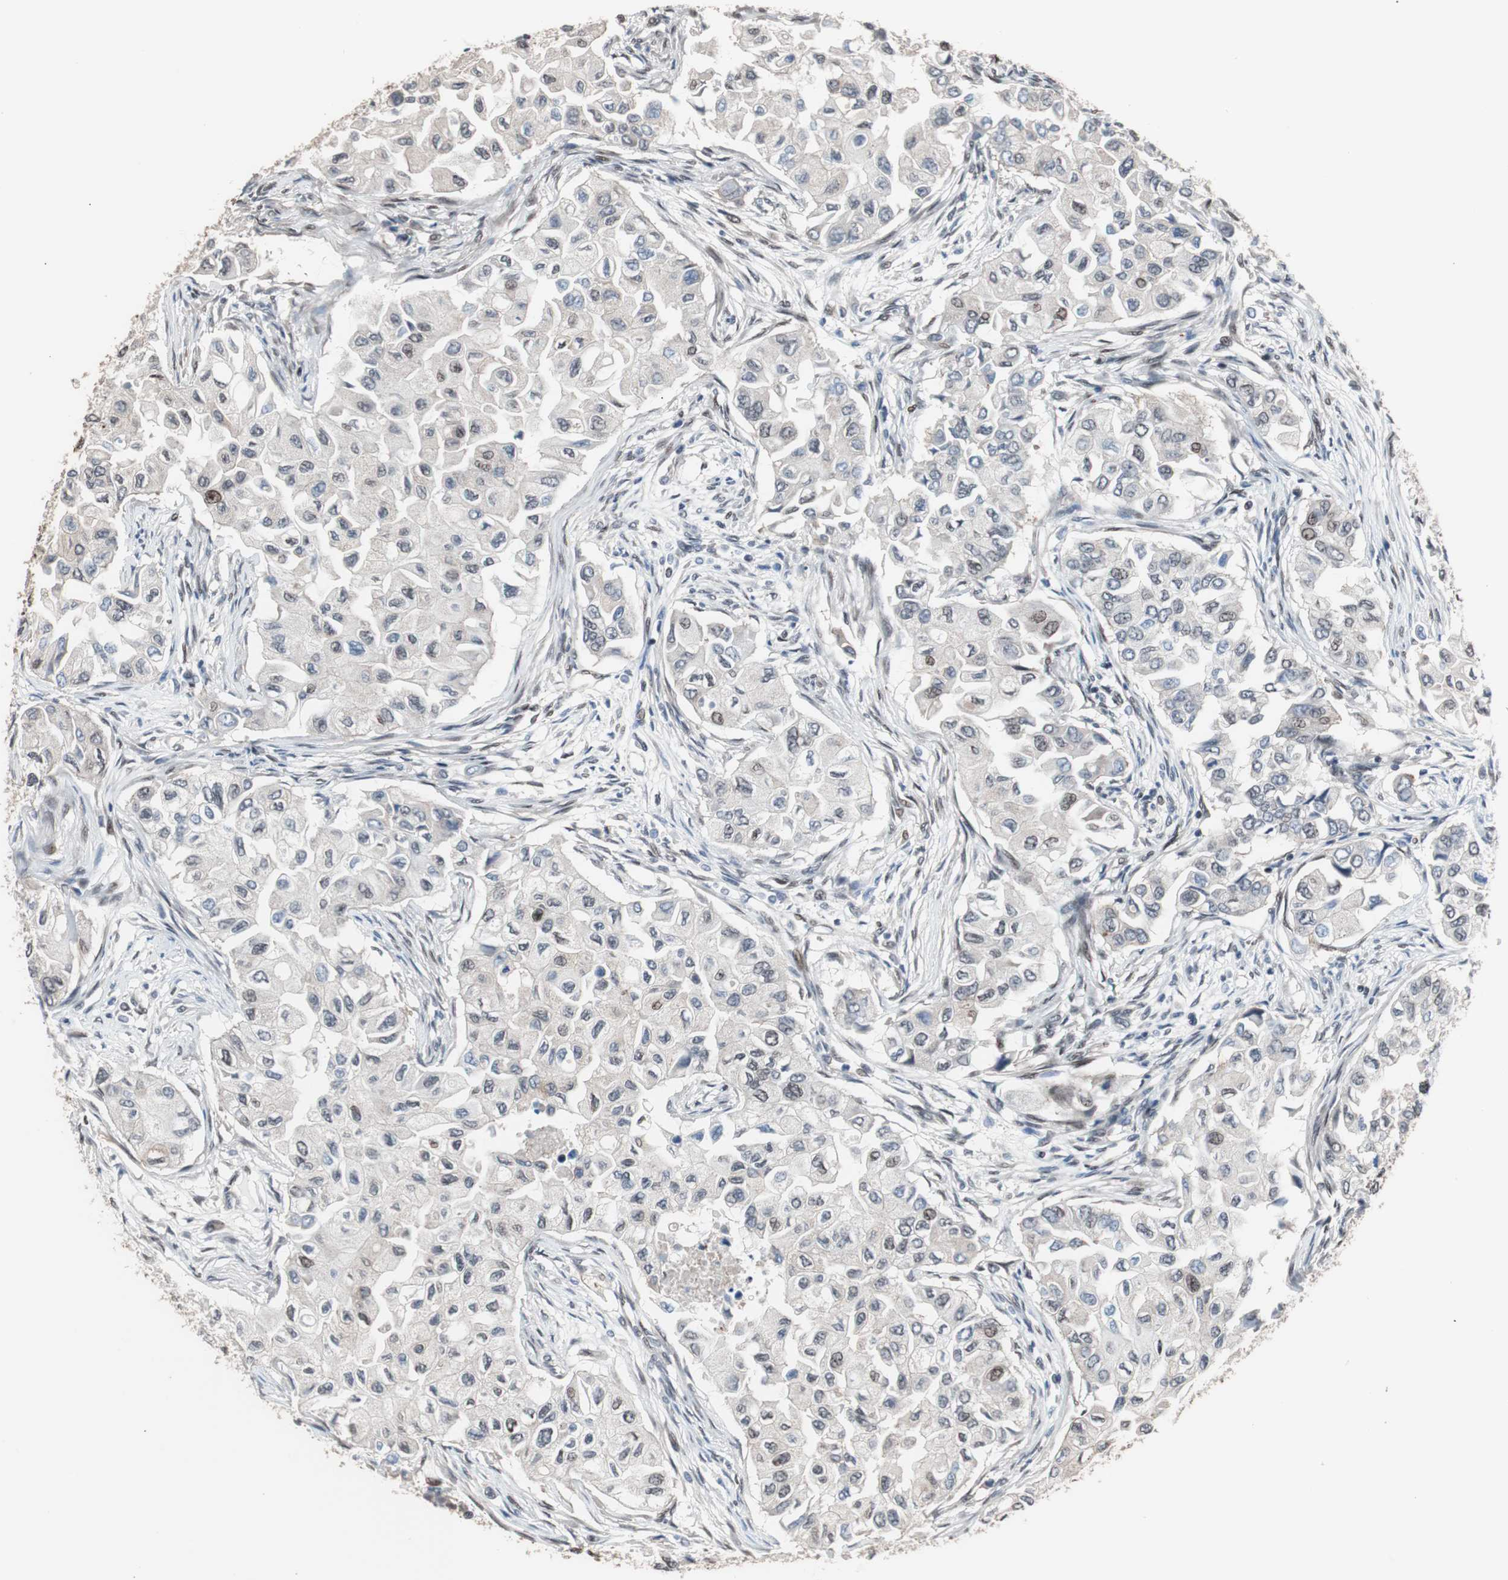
{"staining": {"intensity": "weak", "quantity": "<25%", "location": "nuclear"}, "tissue": "breast cancer", "cell_type": "Tumor cells", "image_type": "cancer", "snomed": [{"axis": "morphology", "description": "Normal tissue, NOS"}, {"axis": "morphology", "description": "Duct carcinoma"}, {"axis": "topography", "description": "Breast"}], "caption": "Breast infiltrating ductal carcinoma was stained to show a protein in brown. There is no significant expression in tumor cells. (DAB immunohistochemistry (IHC) visualized using brightfield microscopy, high magnification).", "gene": "POGZ", "patient": {"sex": "female", "age": 49}}